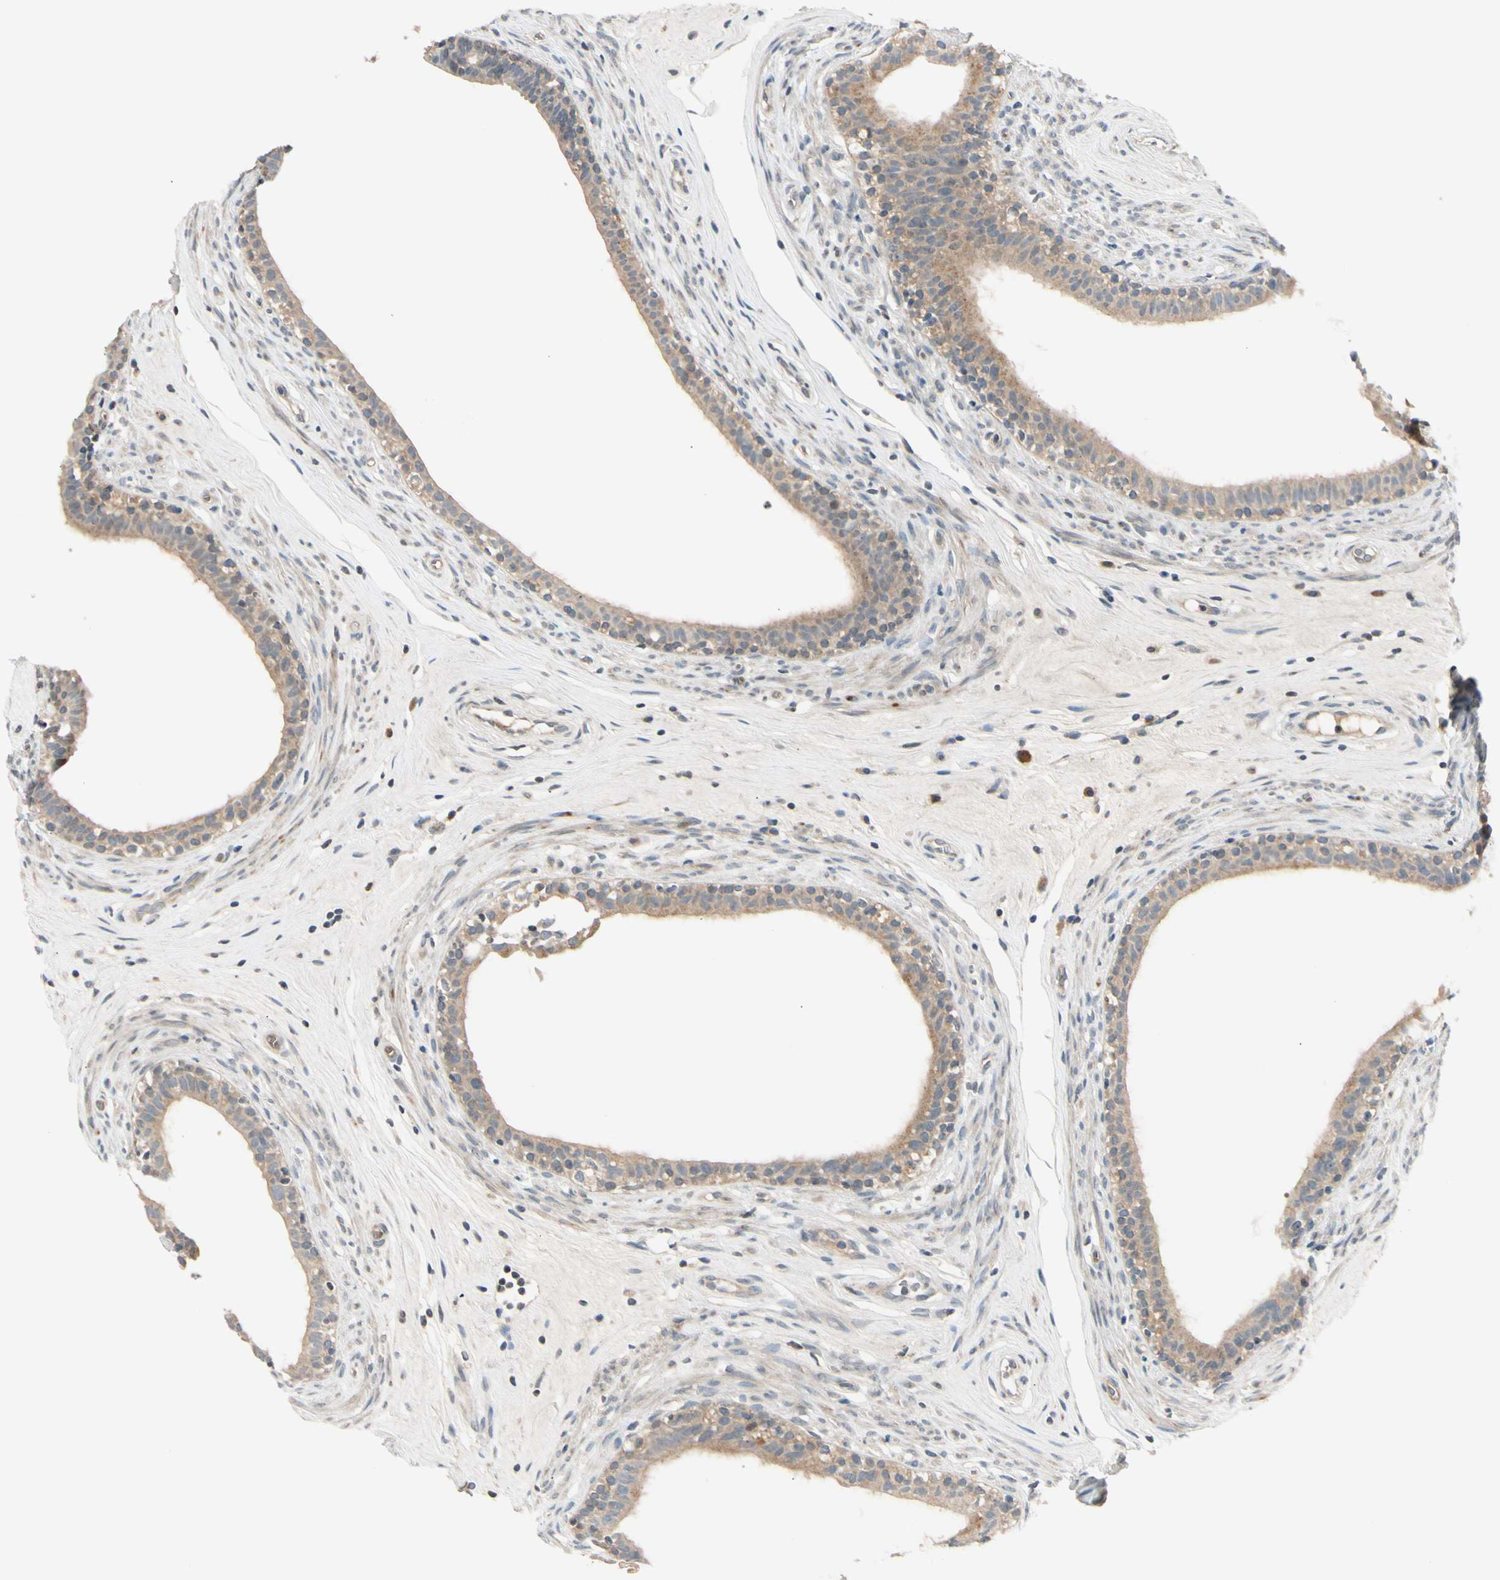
{"staining": {"intensity": "weak", "quantity": ">75%", "location": "cytoplasmic/membranous"}, "tissue": "epididymis", "cell_type": "Glandular cells", "image_type": "normal", "snomed": [{"axis": "morphology", "description": "Normal tissue, NOS"}, {"axis": "morphology", "description": "Inflammation, NOS"}, {"axis": "topography", "description": "Epididymis"}], "caption": "Immunohistochemical staining of unremarkable epididymis exhibits low levels of weak cytoplasmic/membranous expression in approximately >75% of glandular cells.", "gene": "FGF10", "patient": {"sex": "male", "age": 84}}